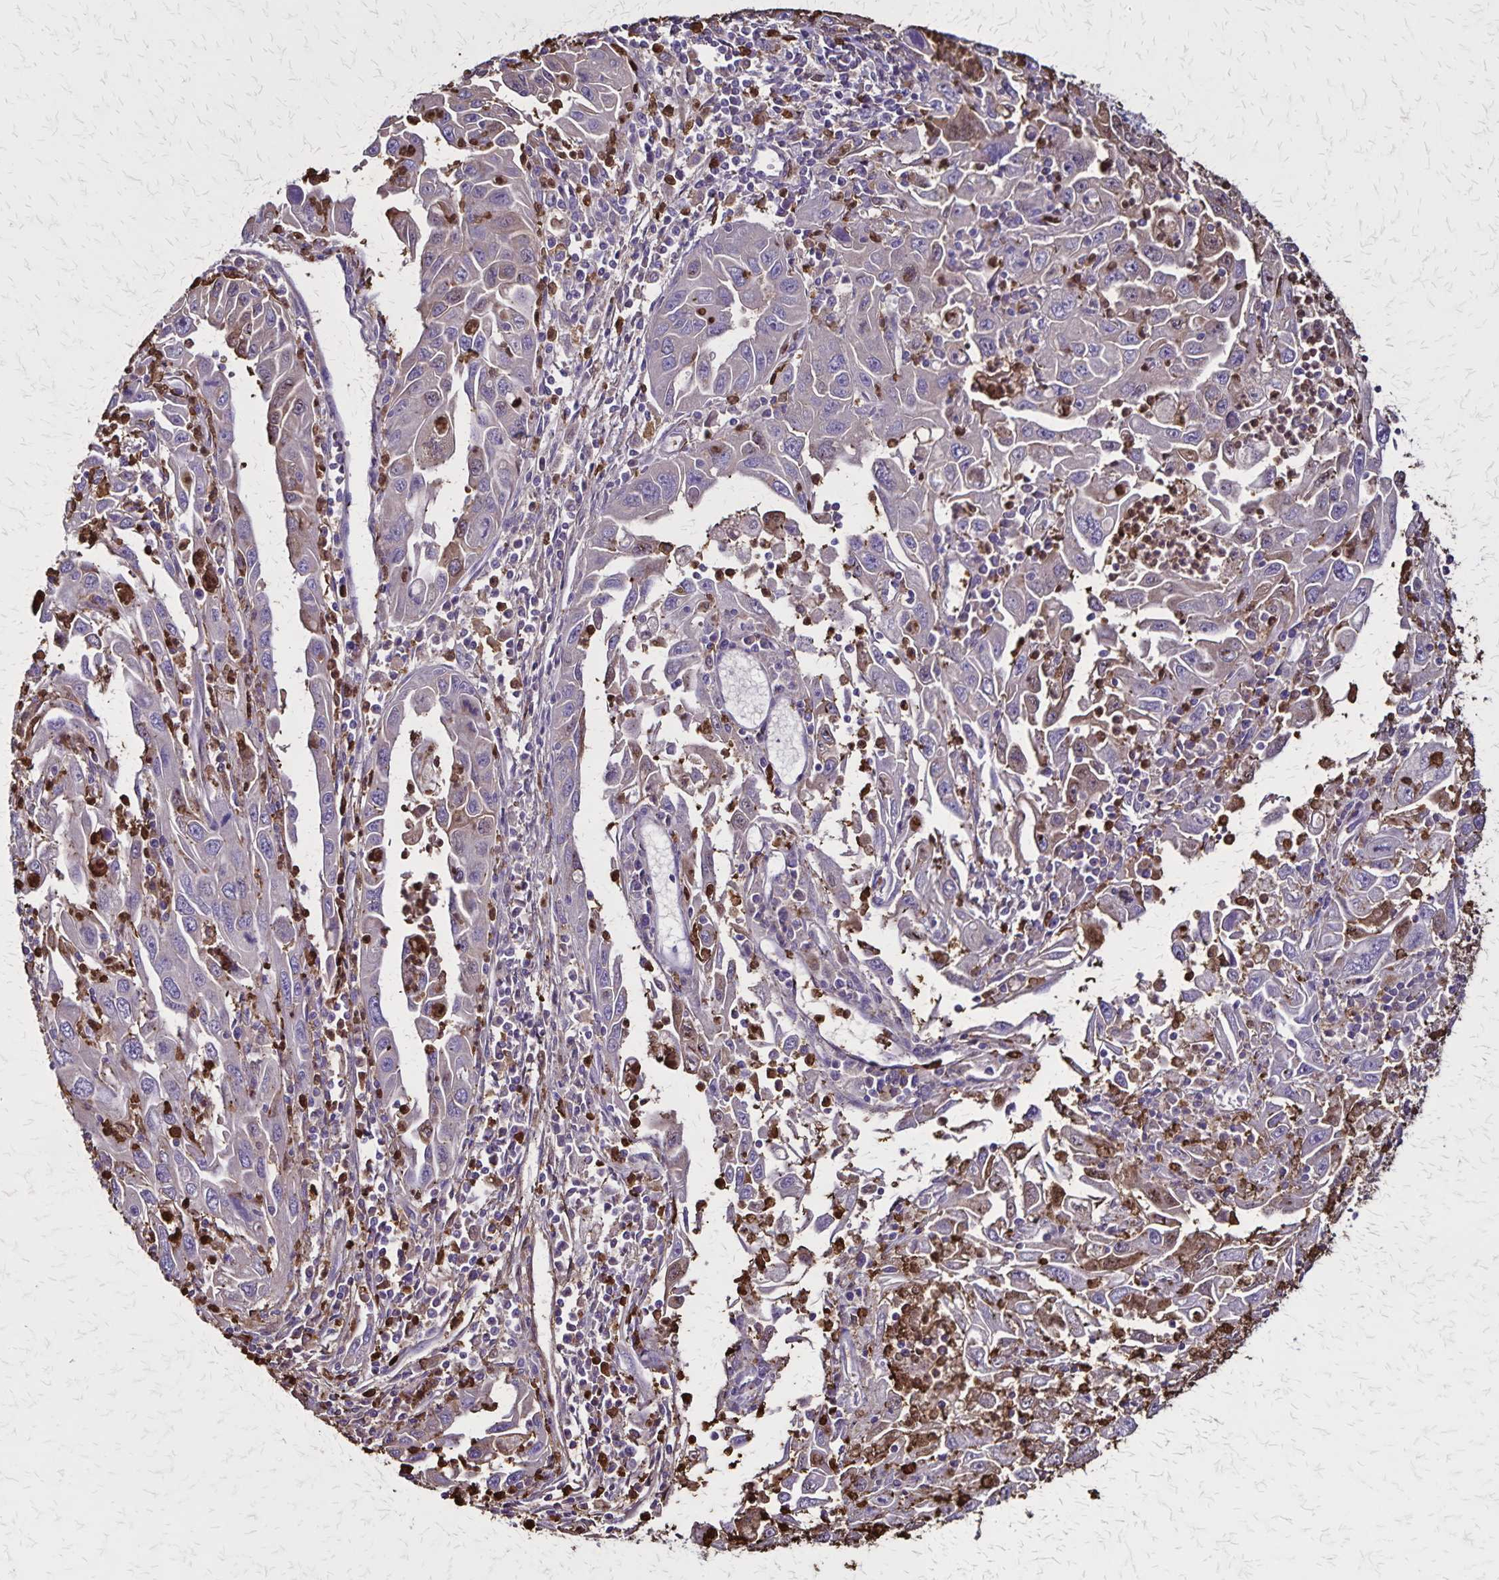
{"staining": {"intensity": "negative", "quantity": "none", "location": "none"}, "tissue": "endometrial cancer", "cell_type": "Tumor cells", "image_type": "cancer", "snomed": [{"axis": "morphology", "description": "Adenocarcinoma, NOS"}, {"axis": "topography", "description": "Uterus"}], "caption": "The immunohistochemistry image has no significant staining in tumor cells of endometrial cancer tissue.", "gene": "ULBP3", "patient": {"sex": "female", "age": 62}}